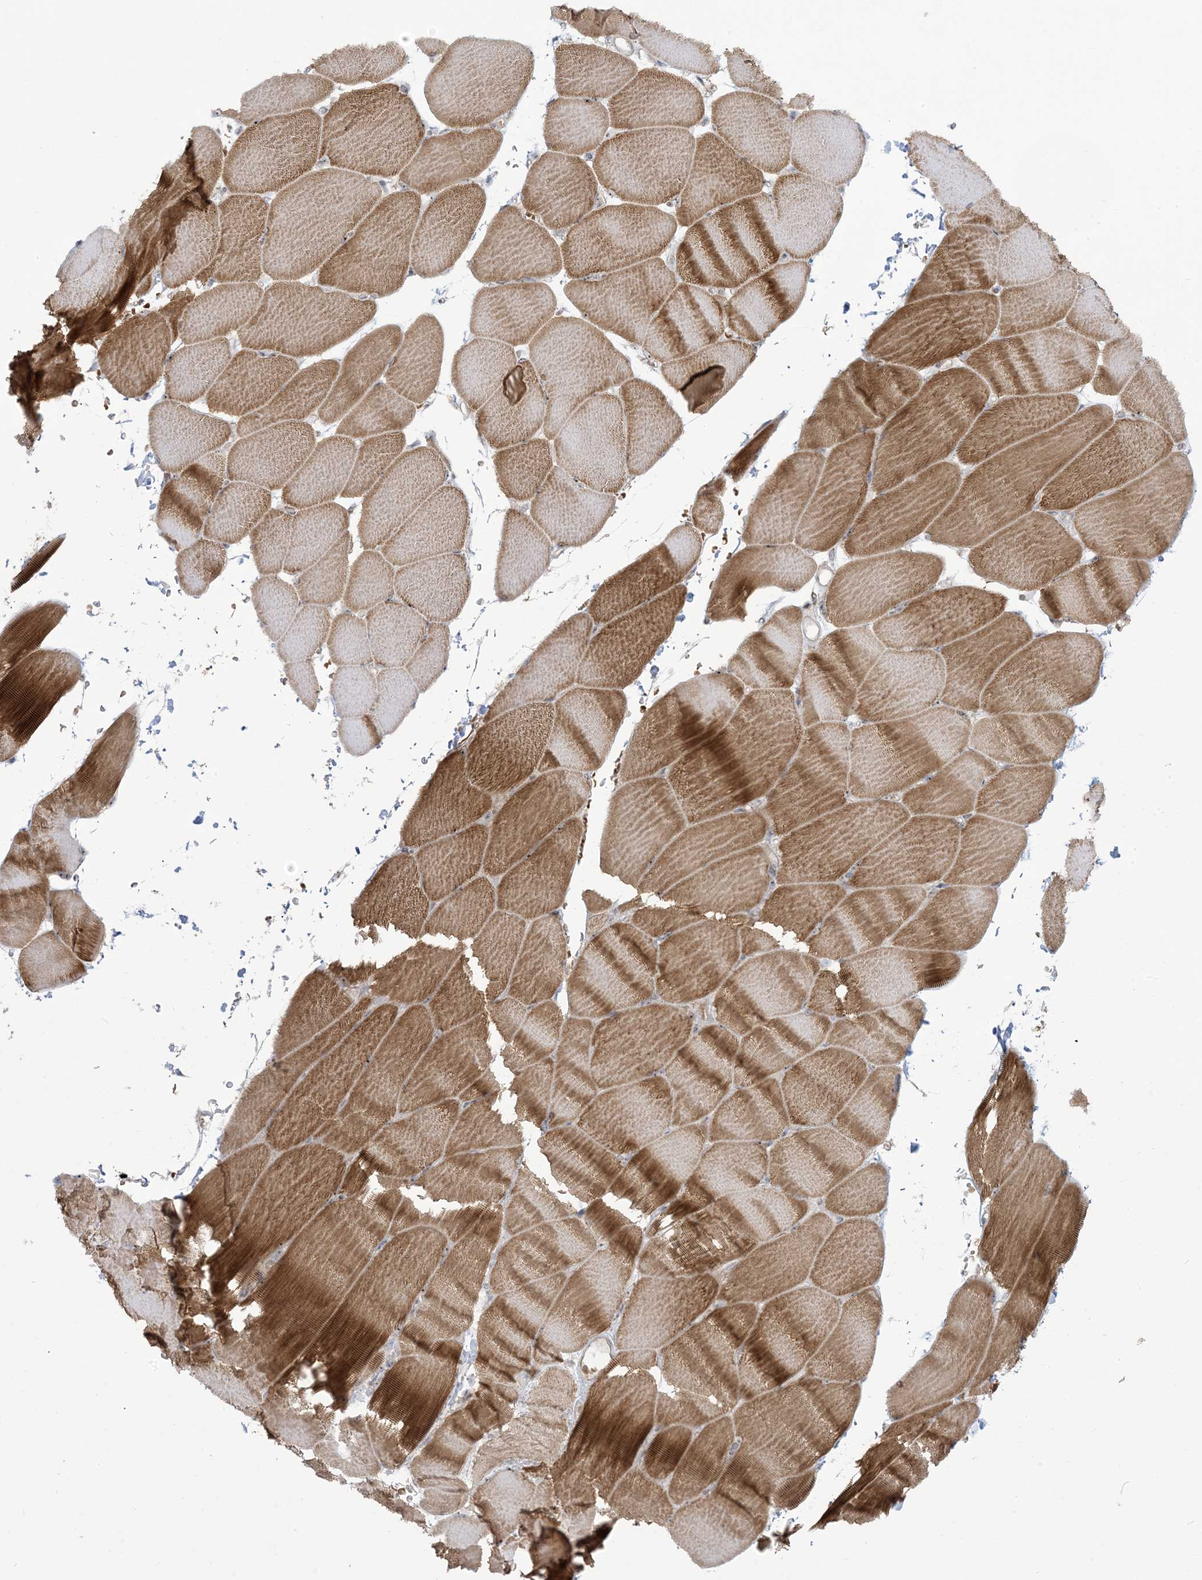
{"staining": {"intensity": "moderate", "quantity": ">75%", "location": "cytoplasmic/membranous"}, "tissue": "skeletal muscle", "cell_type": "Myocytes", "image_type": "normal", "snomed": [{"axis": "morphology", "description": "Normal tissue, NOS"}, {"axis": "topography", "description": "Skeletal muscle"}, {"axis": "topography", "description": "Parathyroid gland"}], "caption": "Brown immunohistochemical staining in benign human skeletal muscle demonstrates moderate cytoplasmic/membranous staining in about >75% of myocytes.", "gene": "KLHL18", "patient": {"sex": "female", "age": 37}}